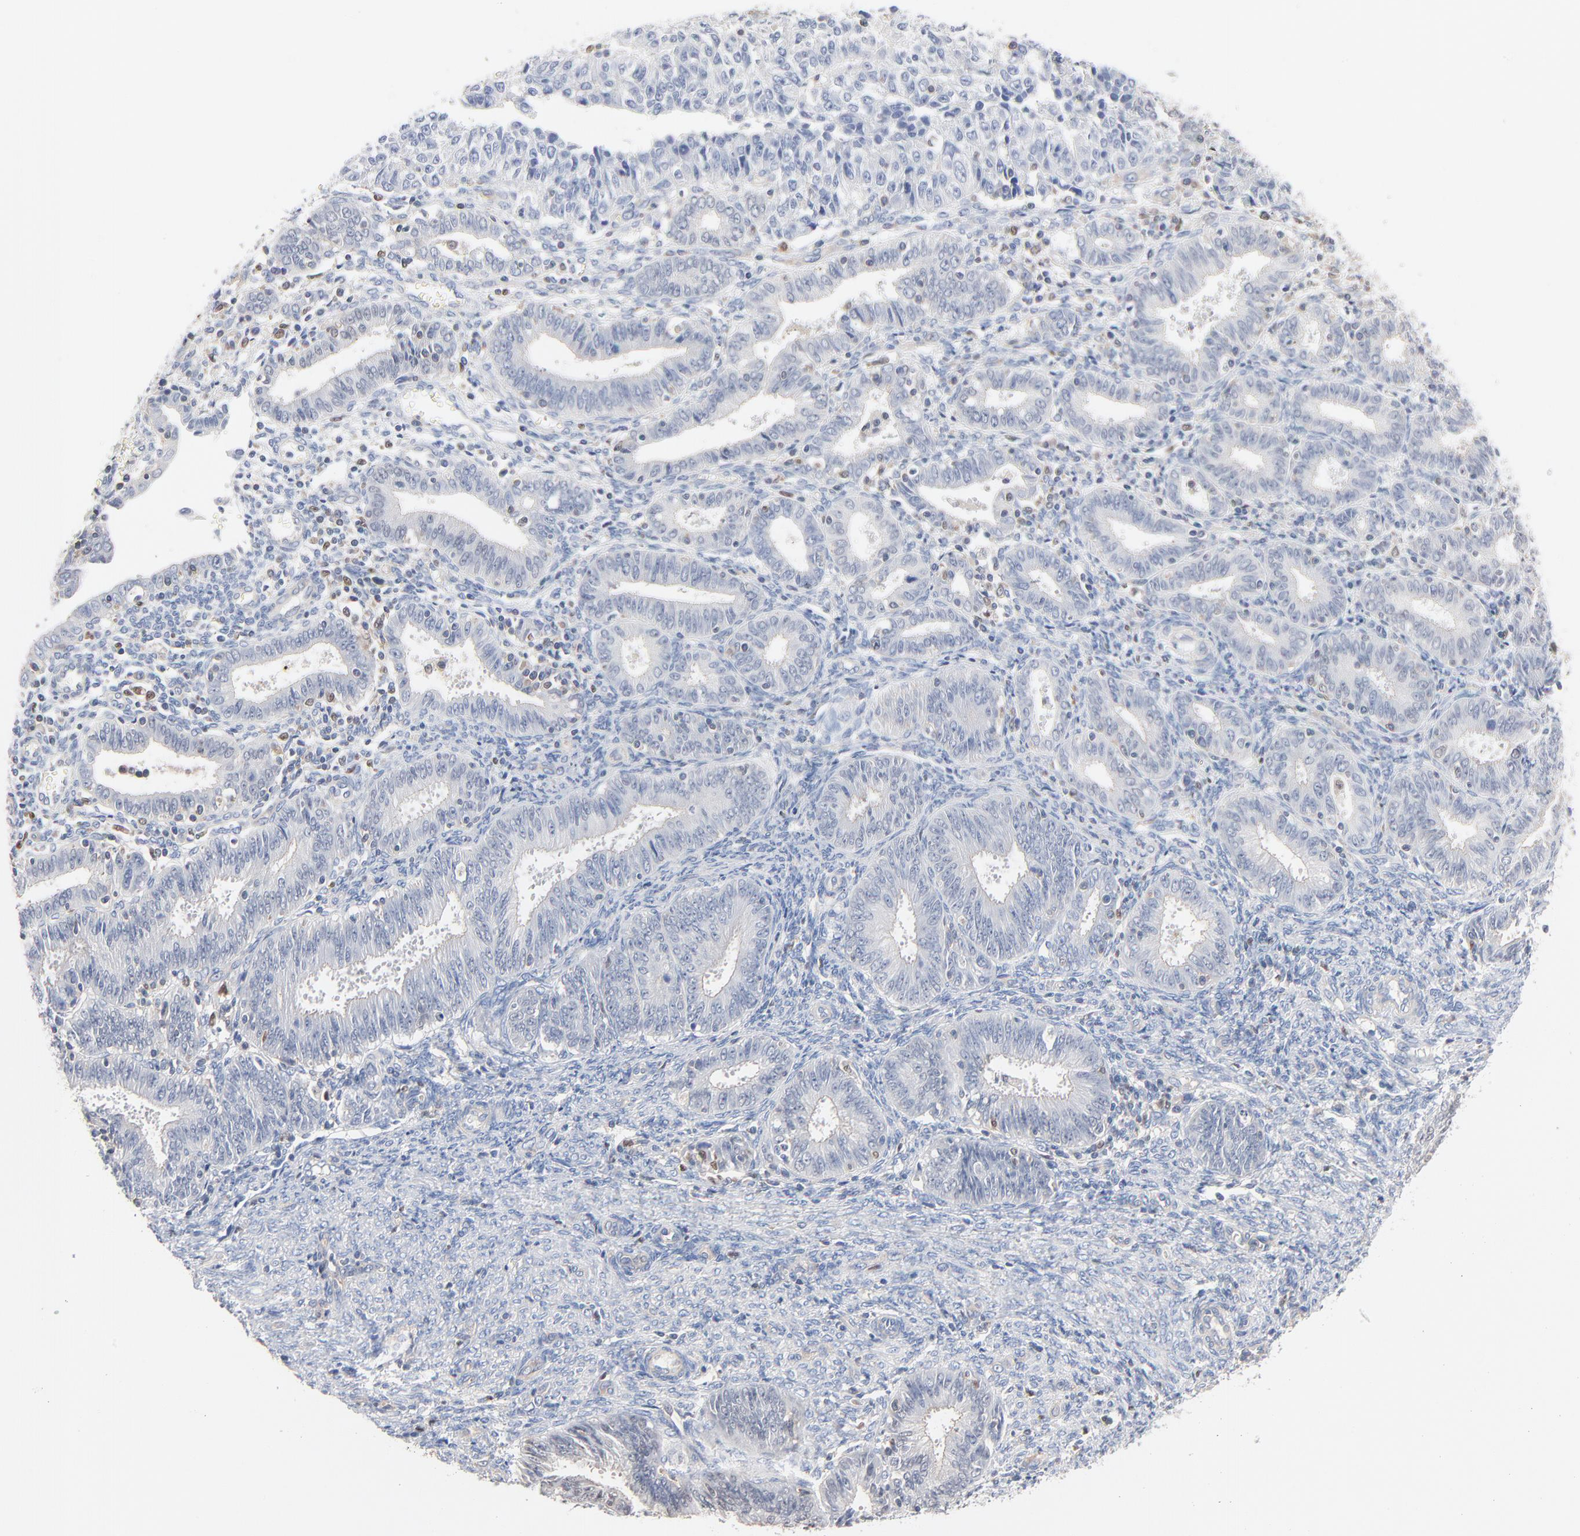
{"staining": {"intensity": "negative", "quantity": "none", "location": "none"}, "tissue": "endometrial cancer", "cell_type": "Tumor cells", "image_type": "cancer", "snomed": [{"axis": "morphology", "description": "Adenocarcinoma, NOS"}, {"axis": "topography", "description": "Endometrium"}], "caption": "High power microscopy micrograph of an immunohistochemistry histopathology image of adenocarcinoma (endometrial), revealing no significant staining in tumor cells. The staining is performed using DAB (3,3'-diaminobenzidine) brown chromogen with nuclei counter-stained in using hematoxylin.", "gene": "ARHGEF6", "patient": {"sex": "female", "age": 42}}